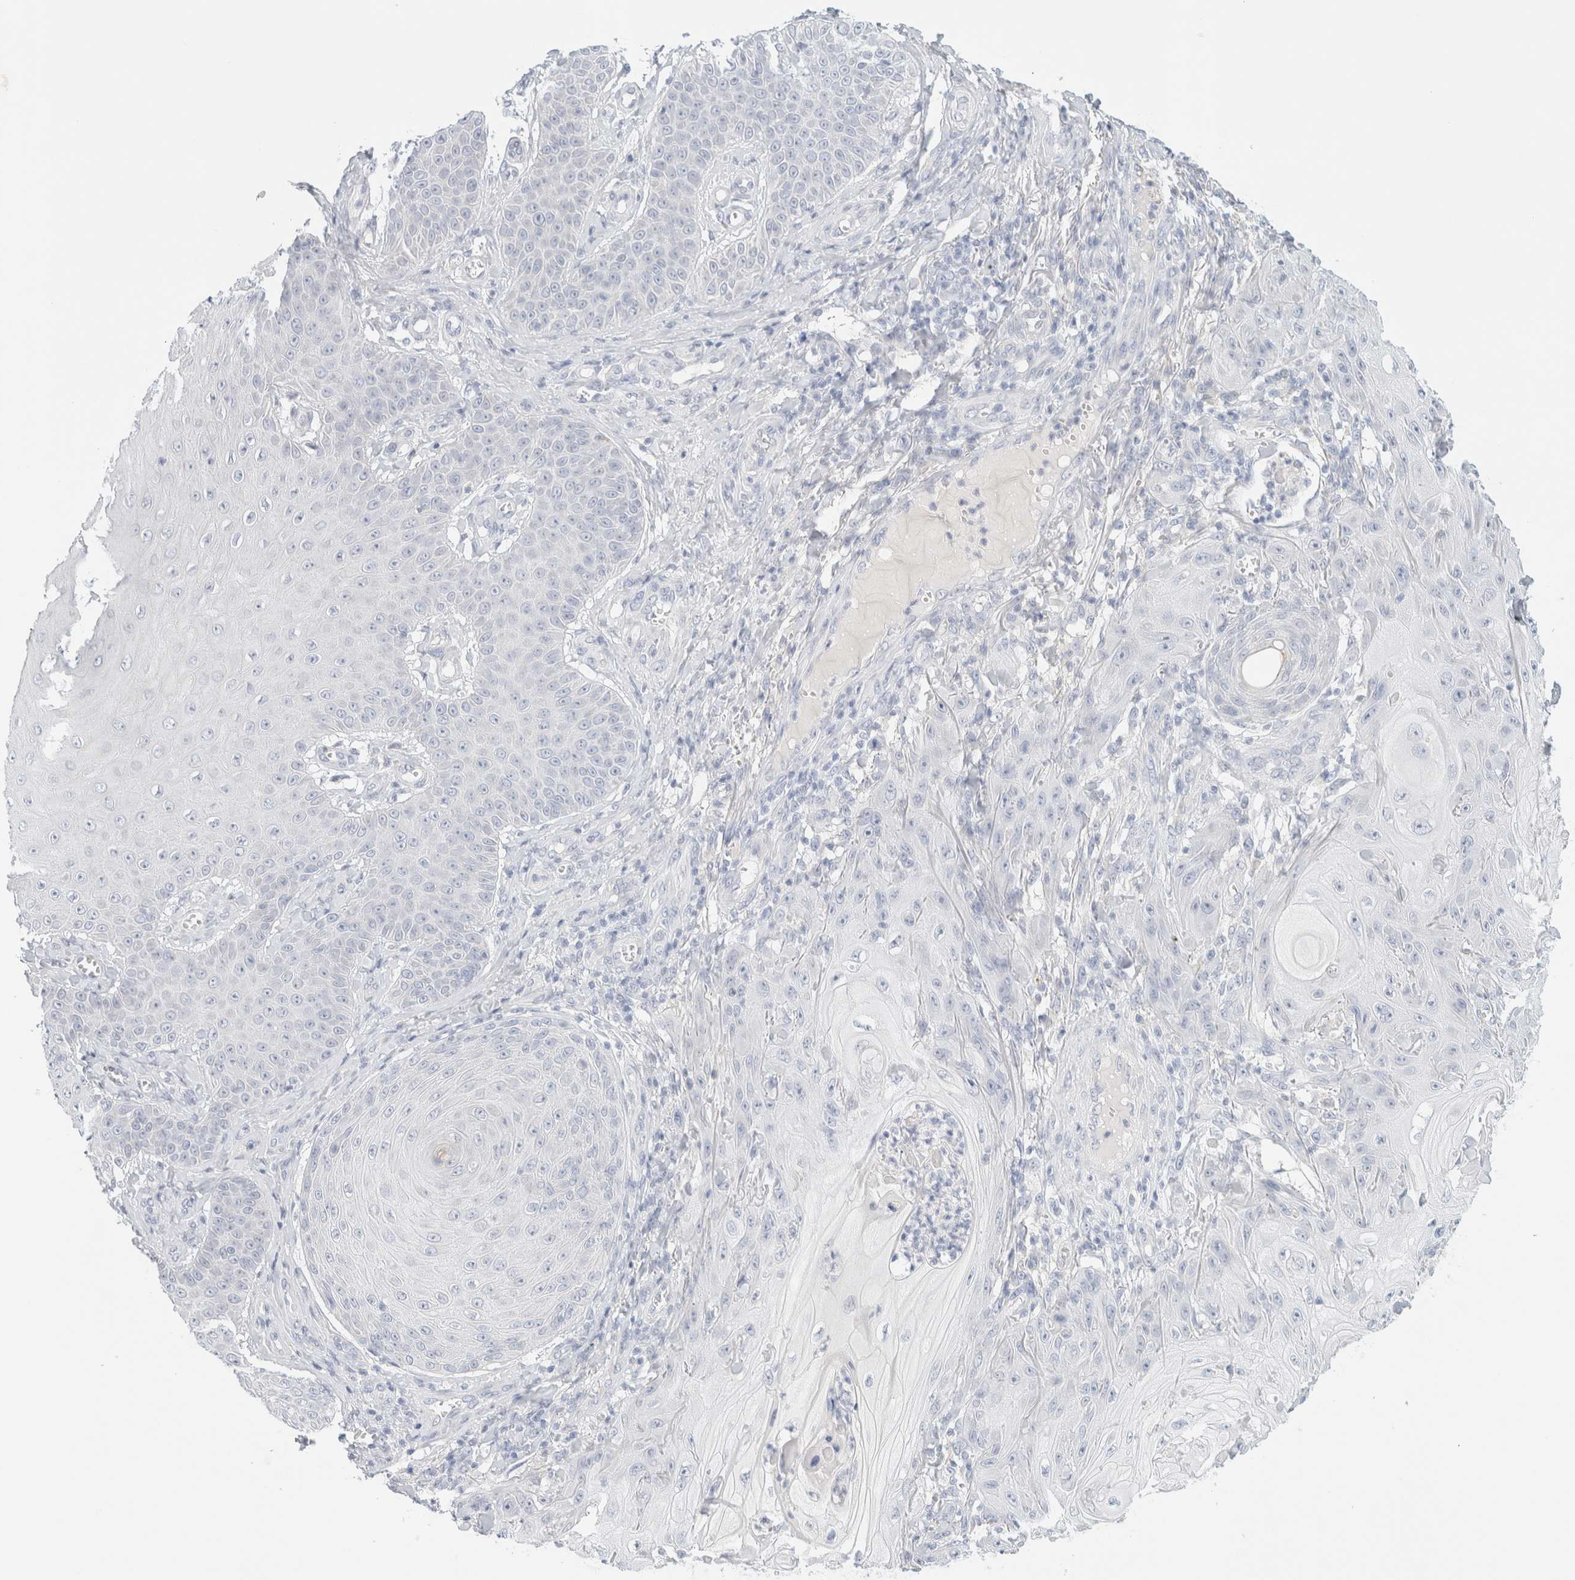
{"staining": {"intensity": "negative", "quantity": "none", "location": "none"}, "tissue": "skin cancer", "cell_type": "Tumor cells", "image_type": "cancer", "snomed": [{"axis": "morphology", "description": "Squamous cell carcinoma, NOS"}, {"axis": "topography", "description": "Skin"}], "caption": "An IHC histopathology image of skin cancer is shown. There is no staining in tumor cells of skin cancer.", "gene": "HEXD", "patient": {"sex": "male", "age": 74}}